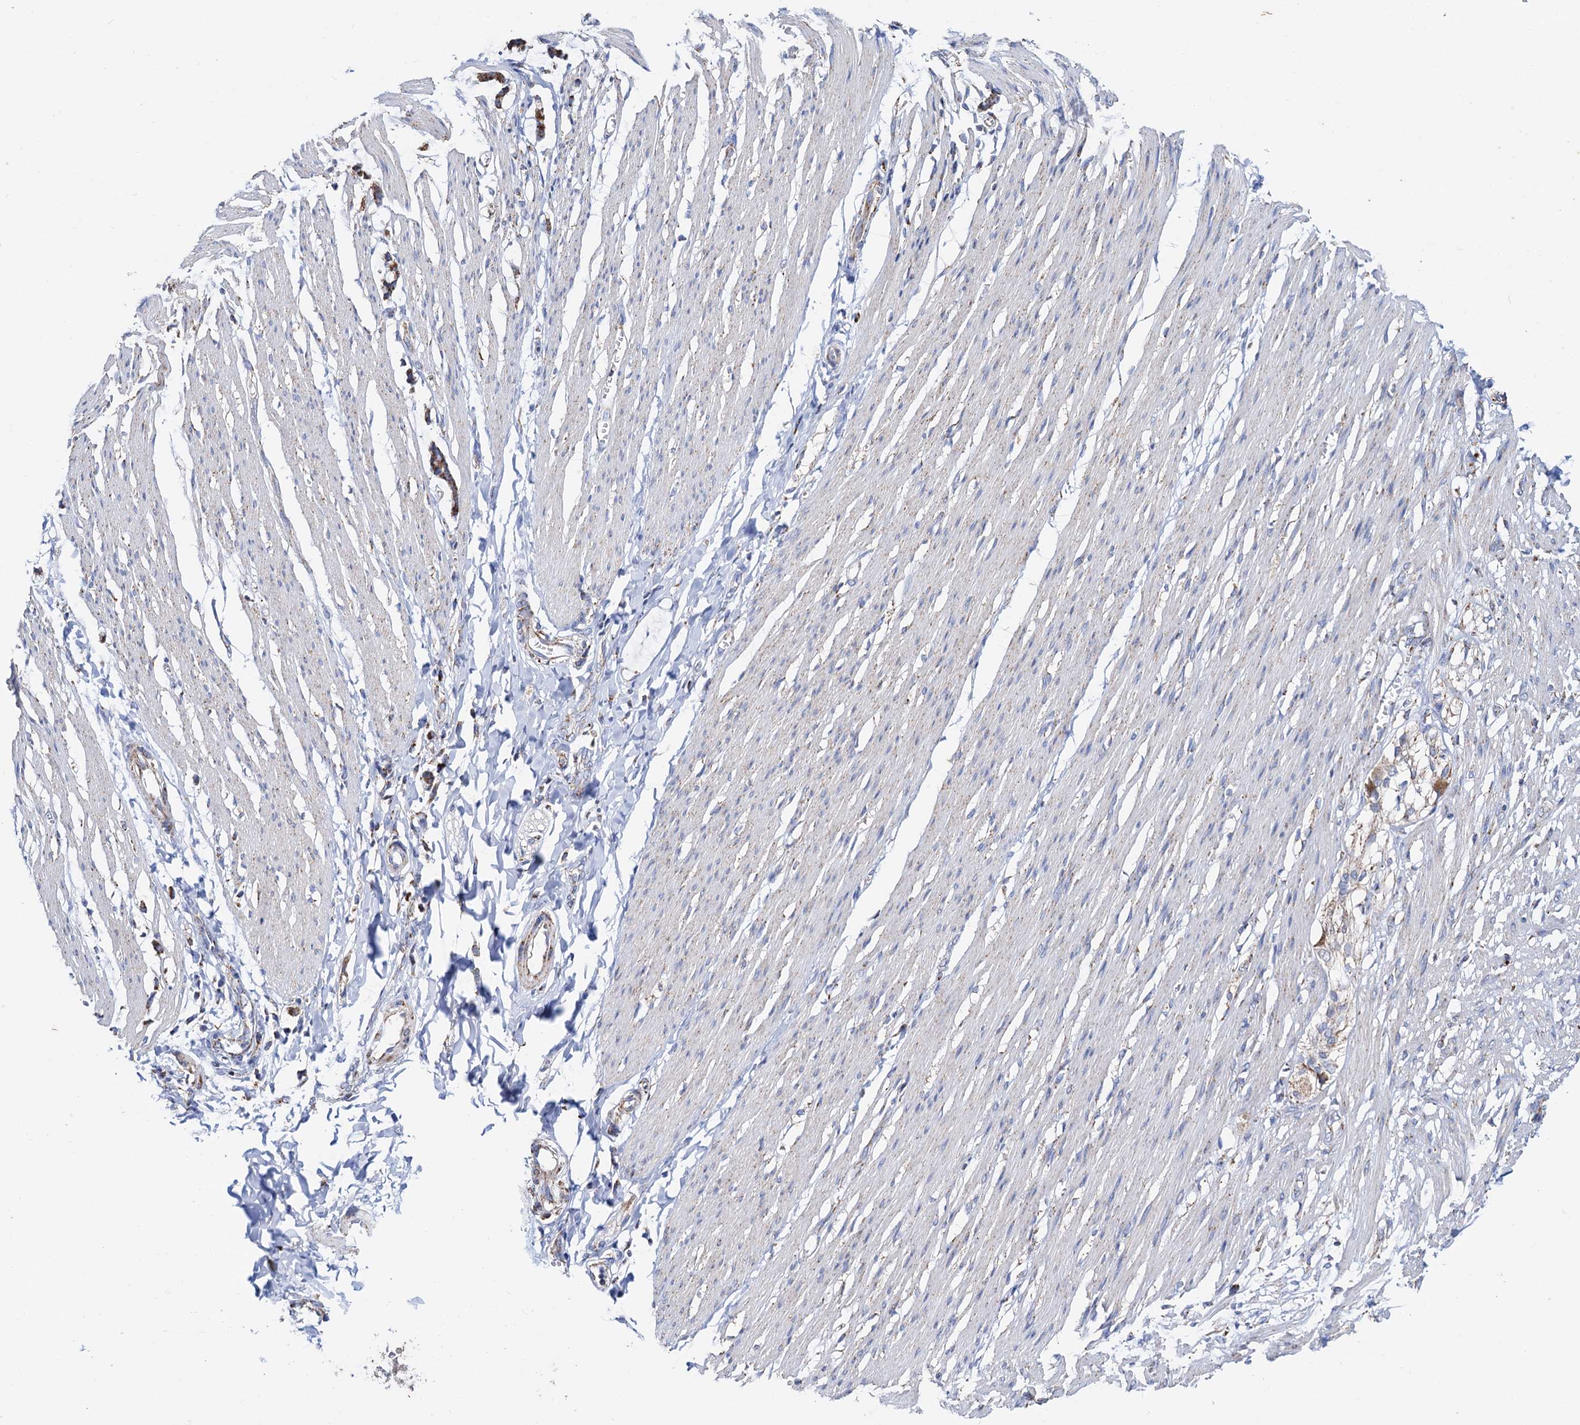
{"staining": {"intensity": "negative", "quantity": "none", "location": "none"}, "tissue": "smooth muscle", "cell_type": "Smooth muscle cells", "image_type": "normal", "snomed": [{"axis": "morphology", "description": "Normal tissue, NOS"}, {"axis": "morphology", "description": "Adenocarcinoma, NOS"}, {"axis": "topography", "description": "Colon"}, {"axis": "topography", "description": "Peripheral nerve tissue"}], "caption": "This is a image of immunohistochemistry (IHC) staining of unremarkable smooth muscle, which shows no positivity in smooth muscle cells.", "gene": "C2CD3", "patient": {"sex": "male", "age": 14}}